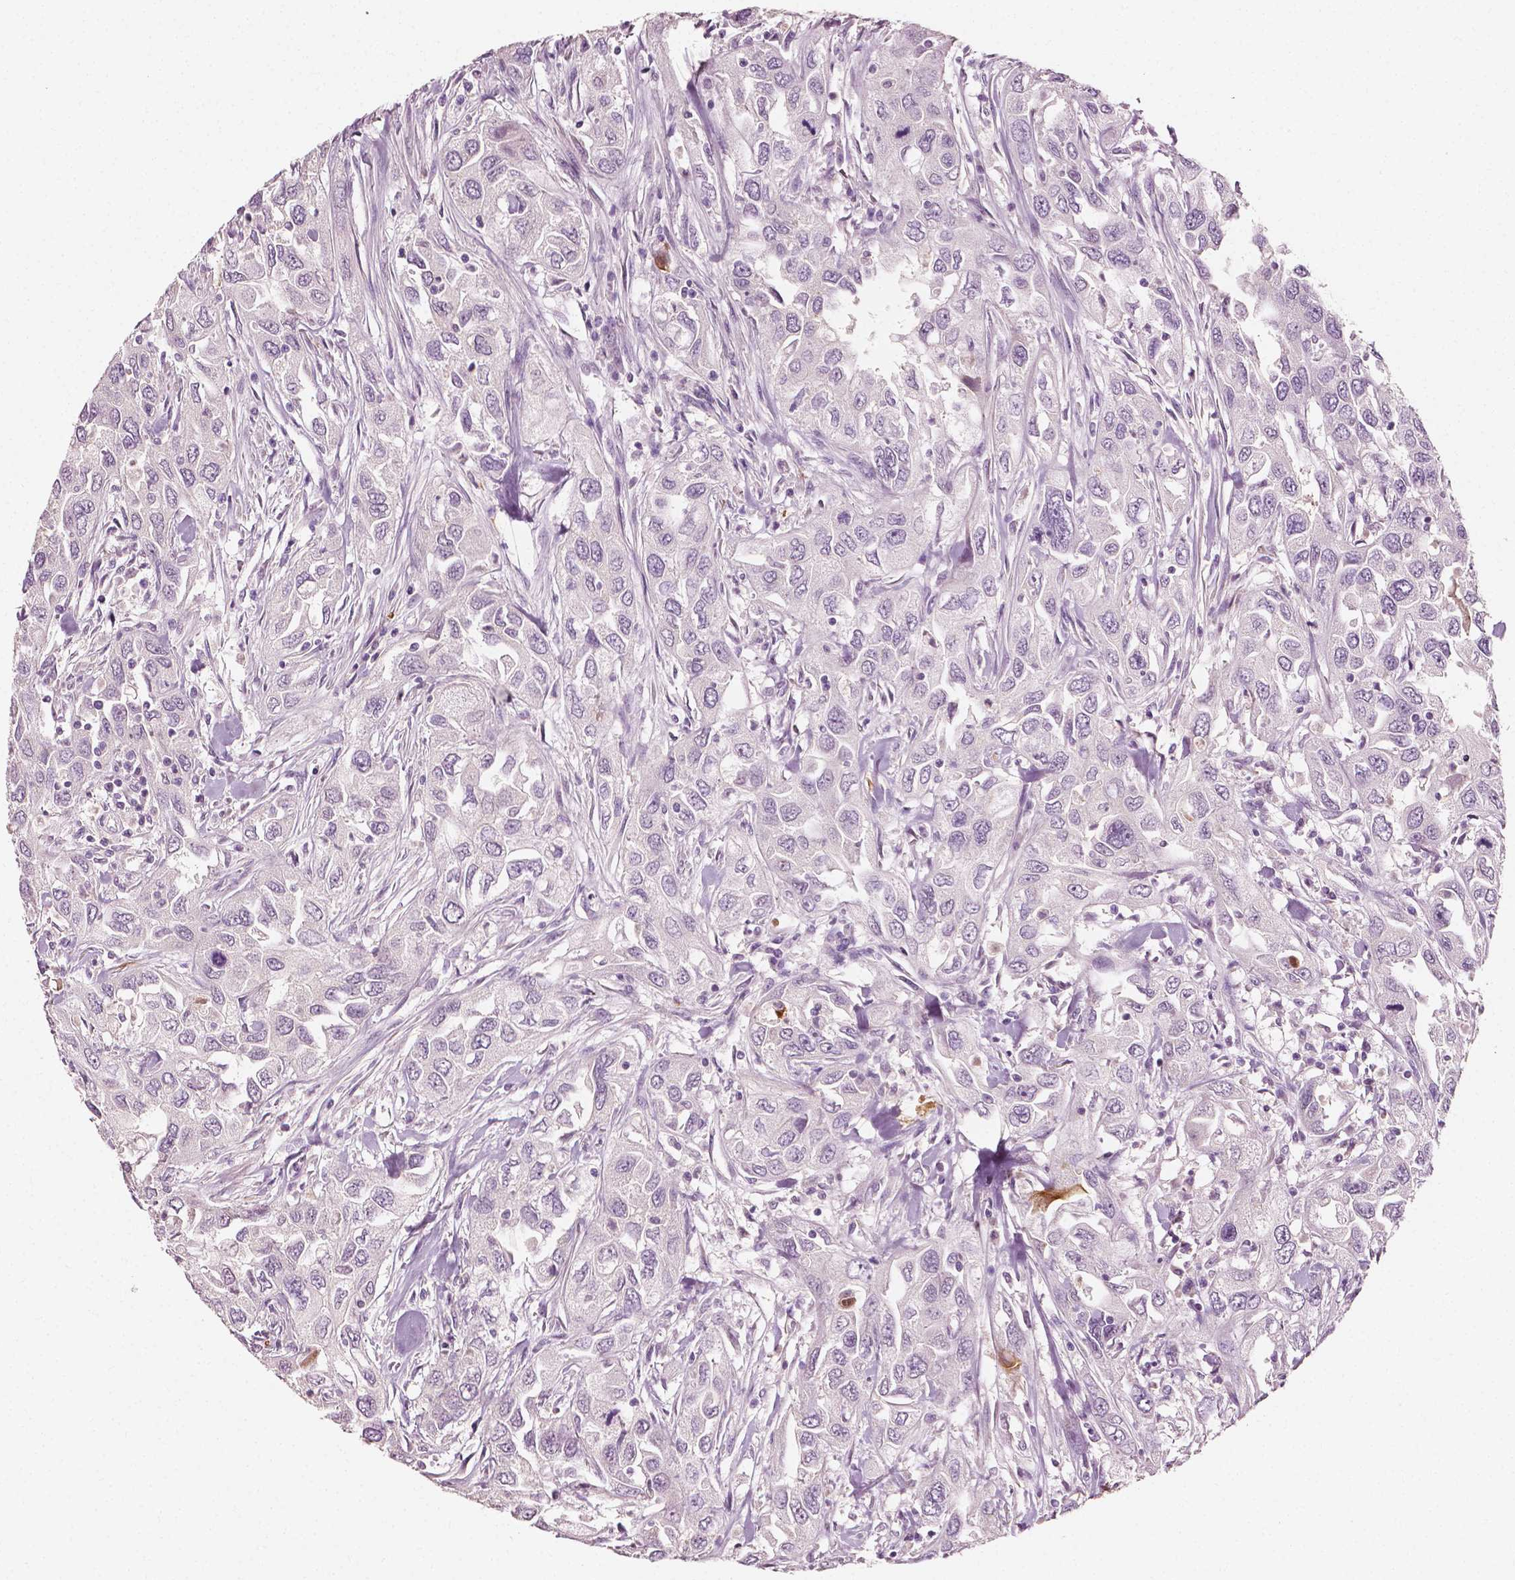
{"staining": {"intensity": "negative", "quantity": "none", "location": "none"}, "tissue": "urothelial cancer", "cell_type": "Tumor cells", "image_type": "cancer", "snomed": [{"axis": "morphology", "description": "Urothelial carcinoma, High grade"}, {"axis": "topography", "description": "Urinary bladder"}], "caption": "Urothelial carcinoma (high-grade) was stained to show a protein in brown. There is no significant staining in tumor cells.", "gene": "APOA4", "patient": {"sex": "male", "age": 76}}